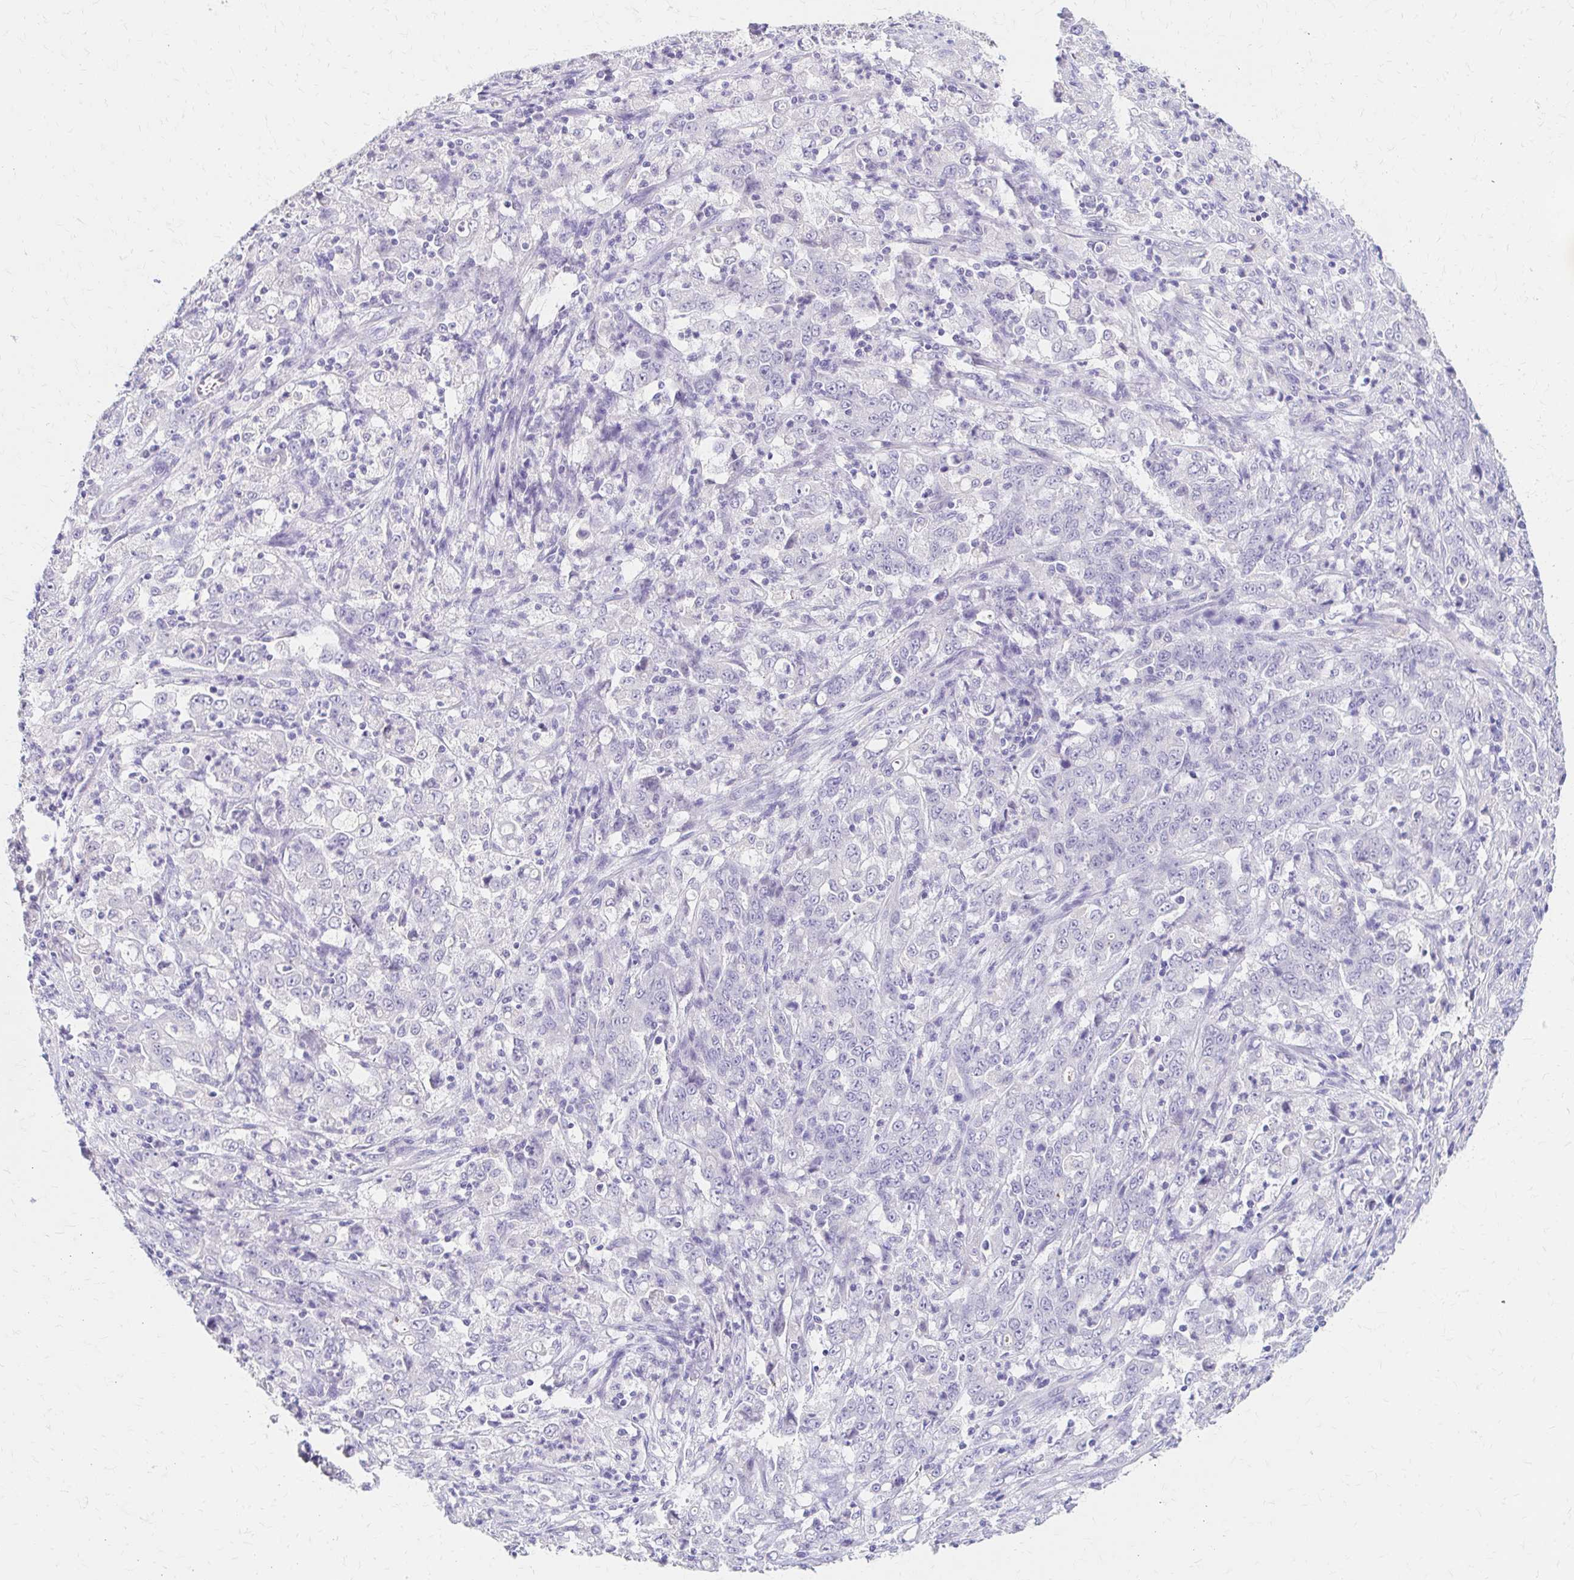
{"staining": {"intensity": "negative", "quantity": "none", "location": "none"}, "tissue": "stomach cancer", "cell_type": "Tumor cells", "image_type": "cancer", "snomed": [{"axis": "morphology", "description": "Adenocarcinoma, NOS"}, {"axis": "topography", "description": "Stomach, lower"}], "caption": "This is an immunohistochemistry (IHC) image of human adenocarcinoma (stomach). There is no staining in tumor cells.", "gene": "AZGP1", "patient": {"sex": "female", "age": 71}}